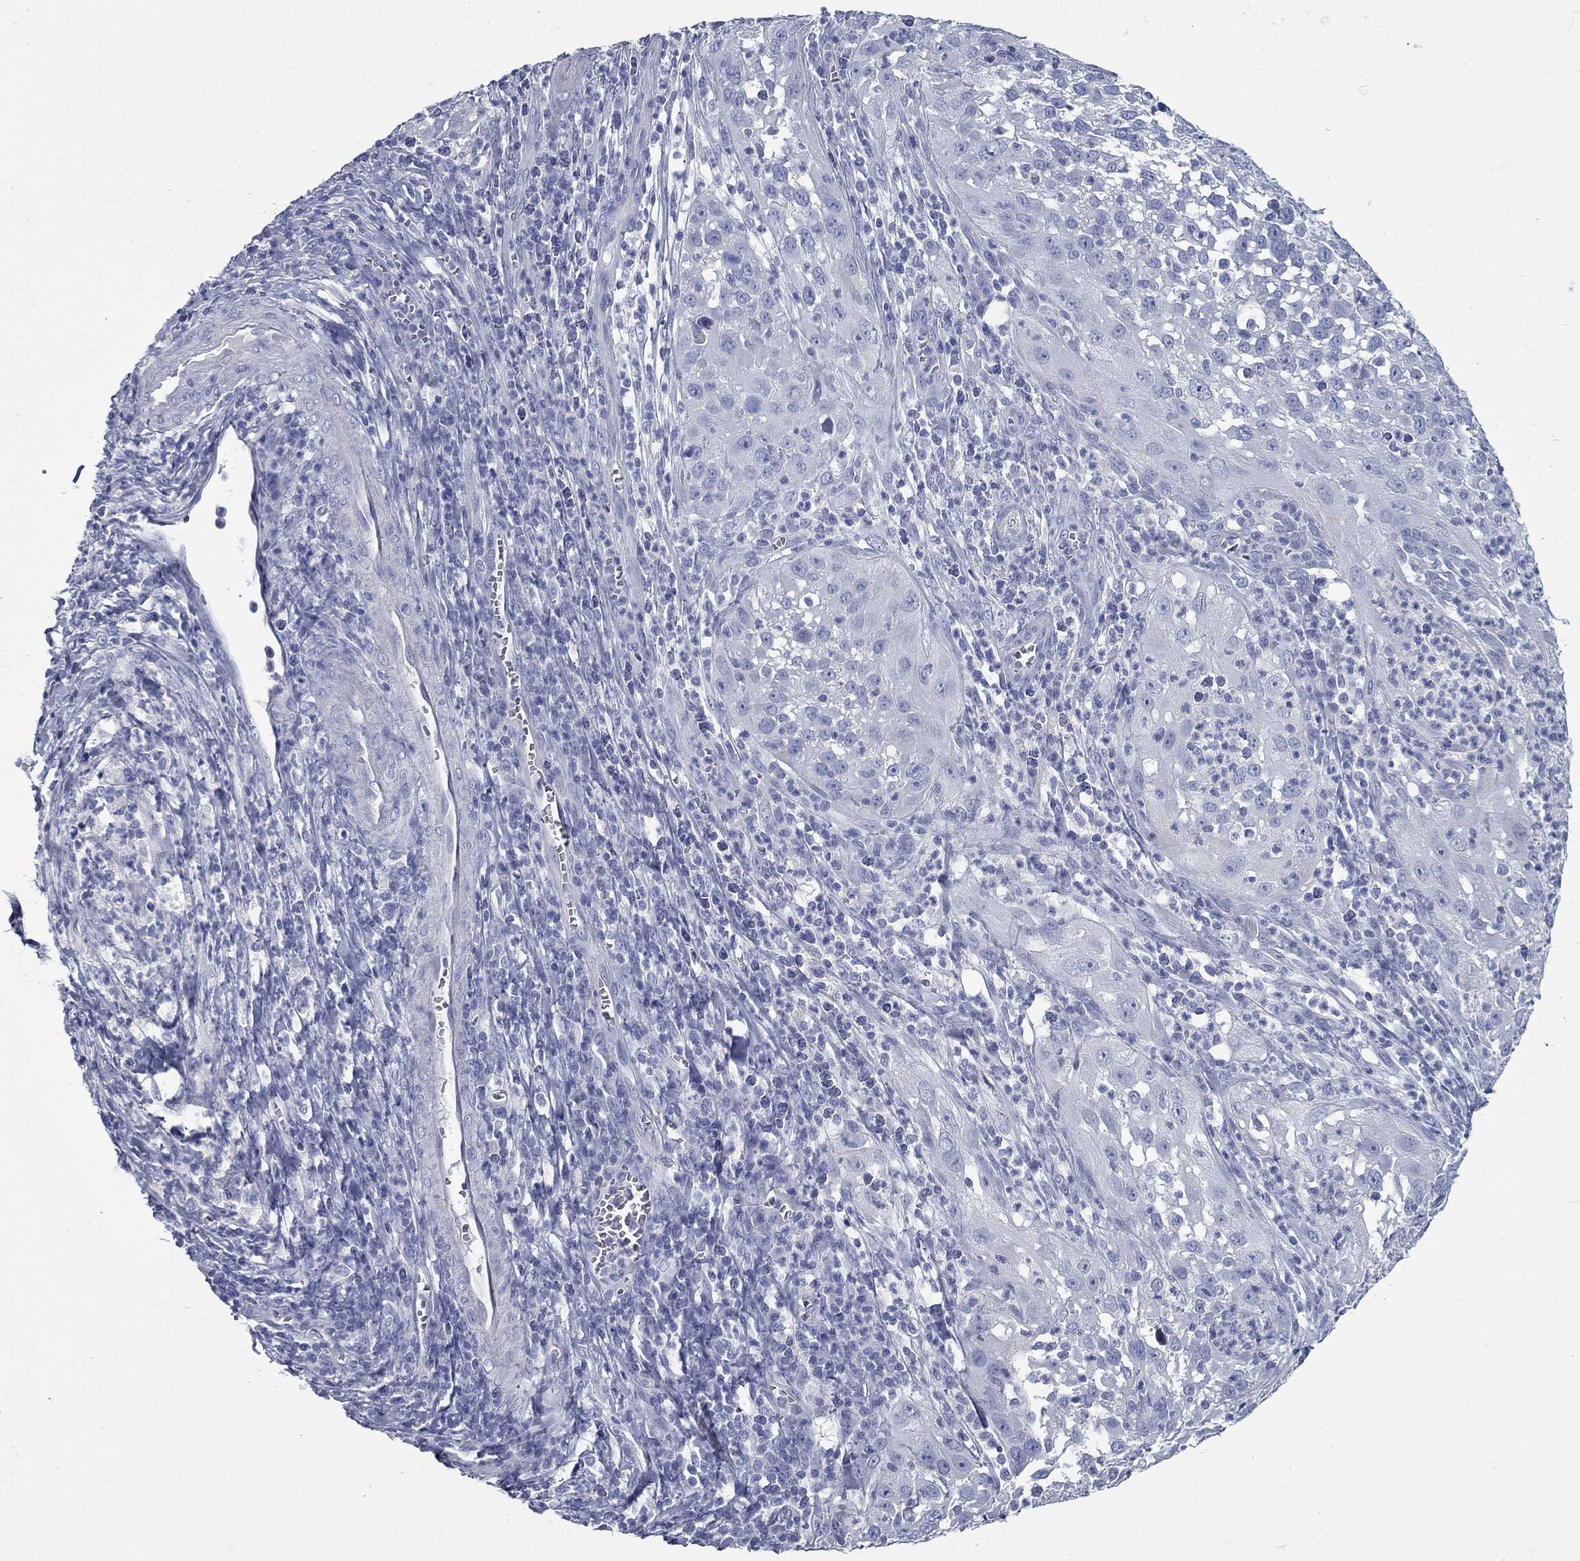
{"staining": {"intensity": "negative", "quantity": "none", "location": "none"}, "tissue": "cervical cancer", "cell_type": "Tumor cells", "image_type": "cancer", "snomed": [{"axis": "morphology", "description": "Squamous cell carcinoma, NOS"}, {"axis": "topography", "description": "Cervix"}], "caption": "Tumor cells are negative for protein expression in human cervical squamous cell carcinoma.", "gene": "KIRREL2", "patient": {"sex": "female", "age": 32}}